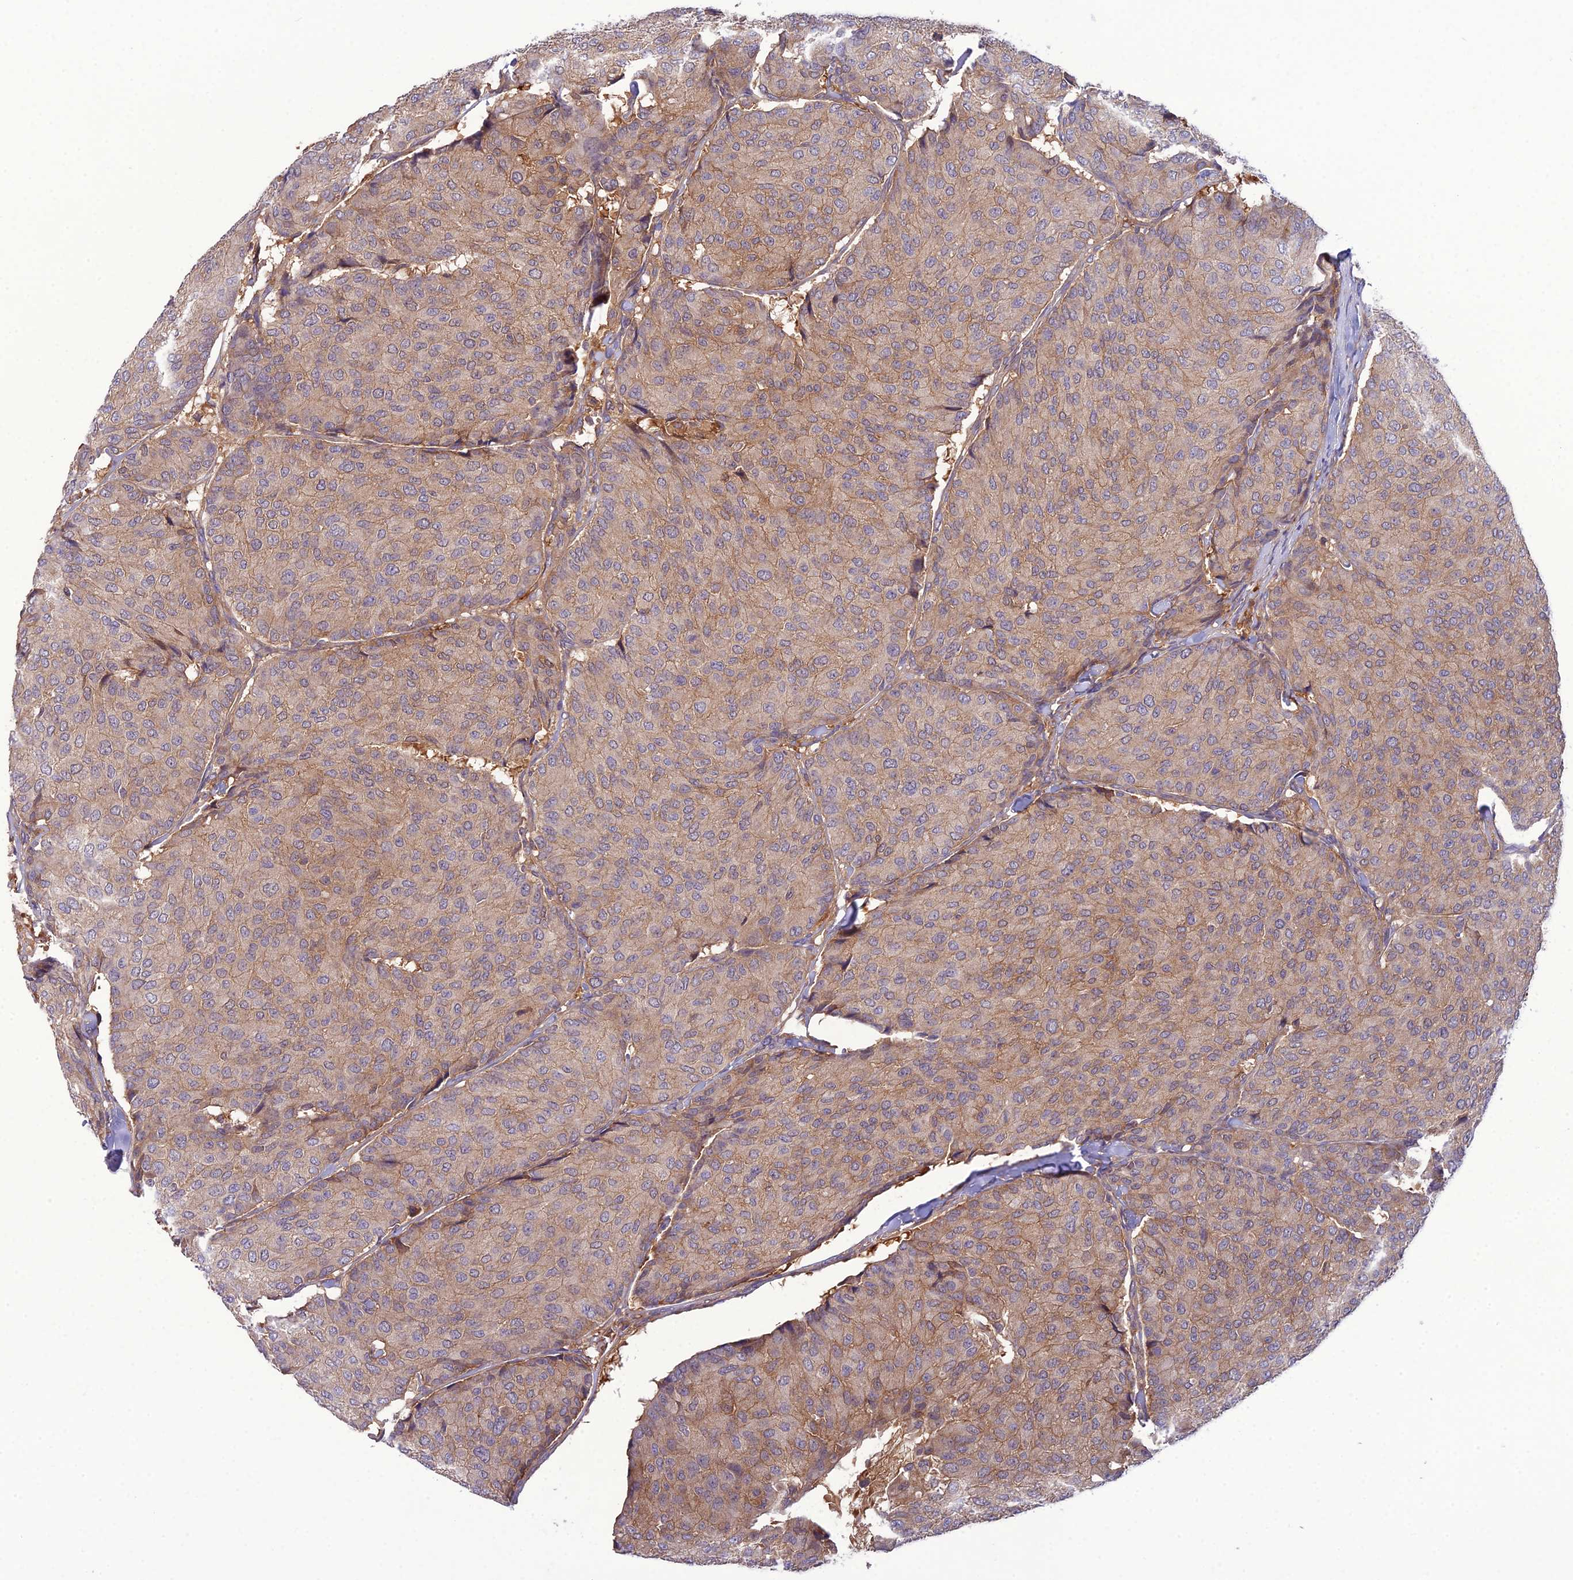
{"staining": {"intensity": "weak", "quantity": "<25%", "location": "cytoplasmic/membranous"}, "tissue": "breast cancer", "cell_type": "Tumor cells", "image_type": "cancer", "snomed": [{"axis": "morphology", "description": "Duct carcinoma"}, {"axis": "topography", "description": "Breast"}], "caption": "Immunohistochemical staining of breast cancer displays no significant staining in tumor cells. Brightfield microscopy of immunohistochemistry (IHC) stained with DAB (brown) and hematoxylin (blue), captured at high magnification.", "gene": "GDF6", "patient": {"sex": "female", "age": 75}}